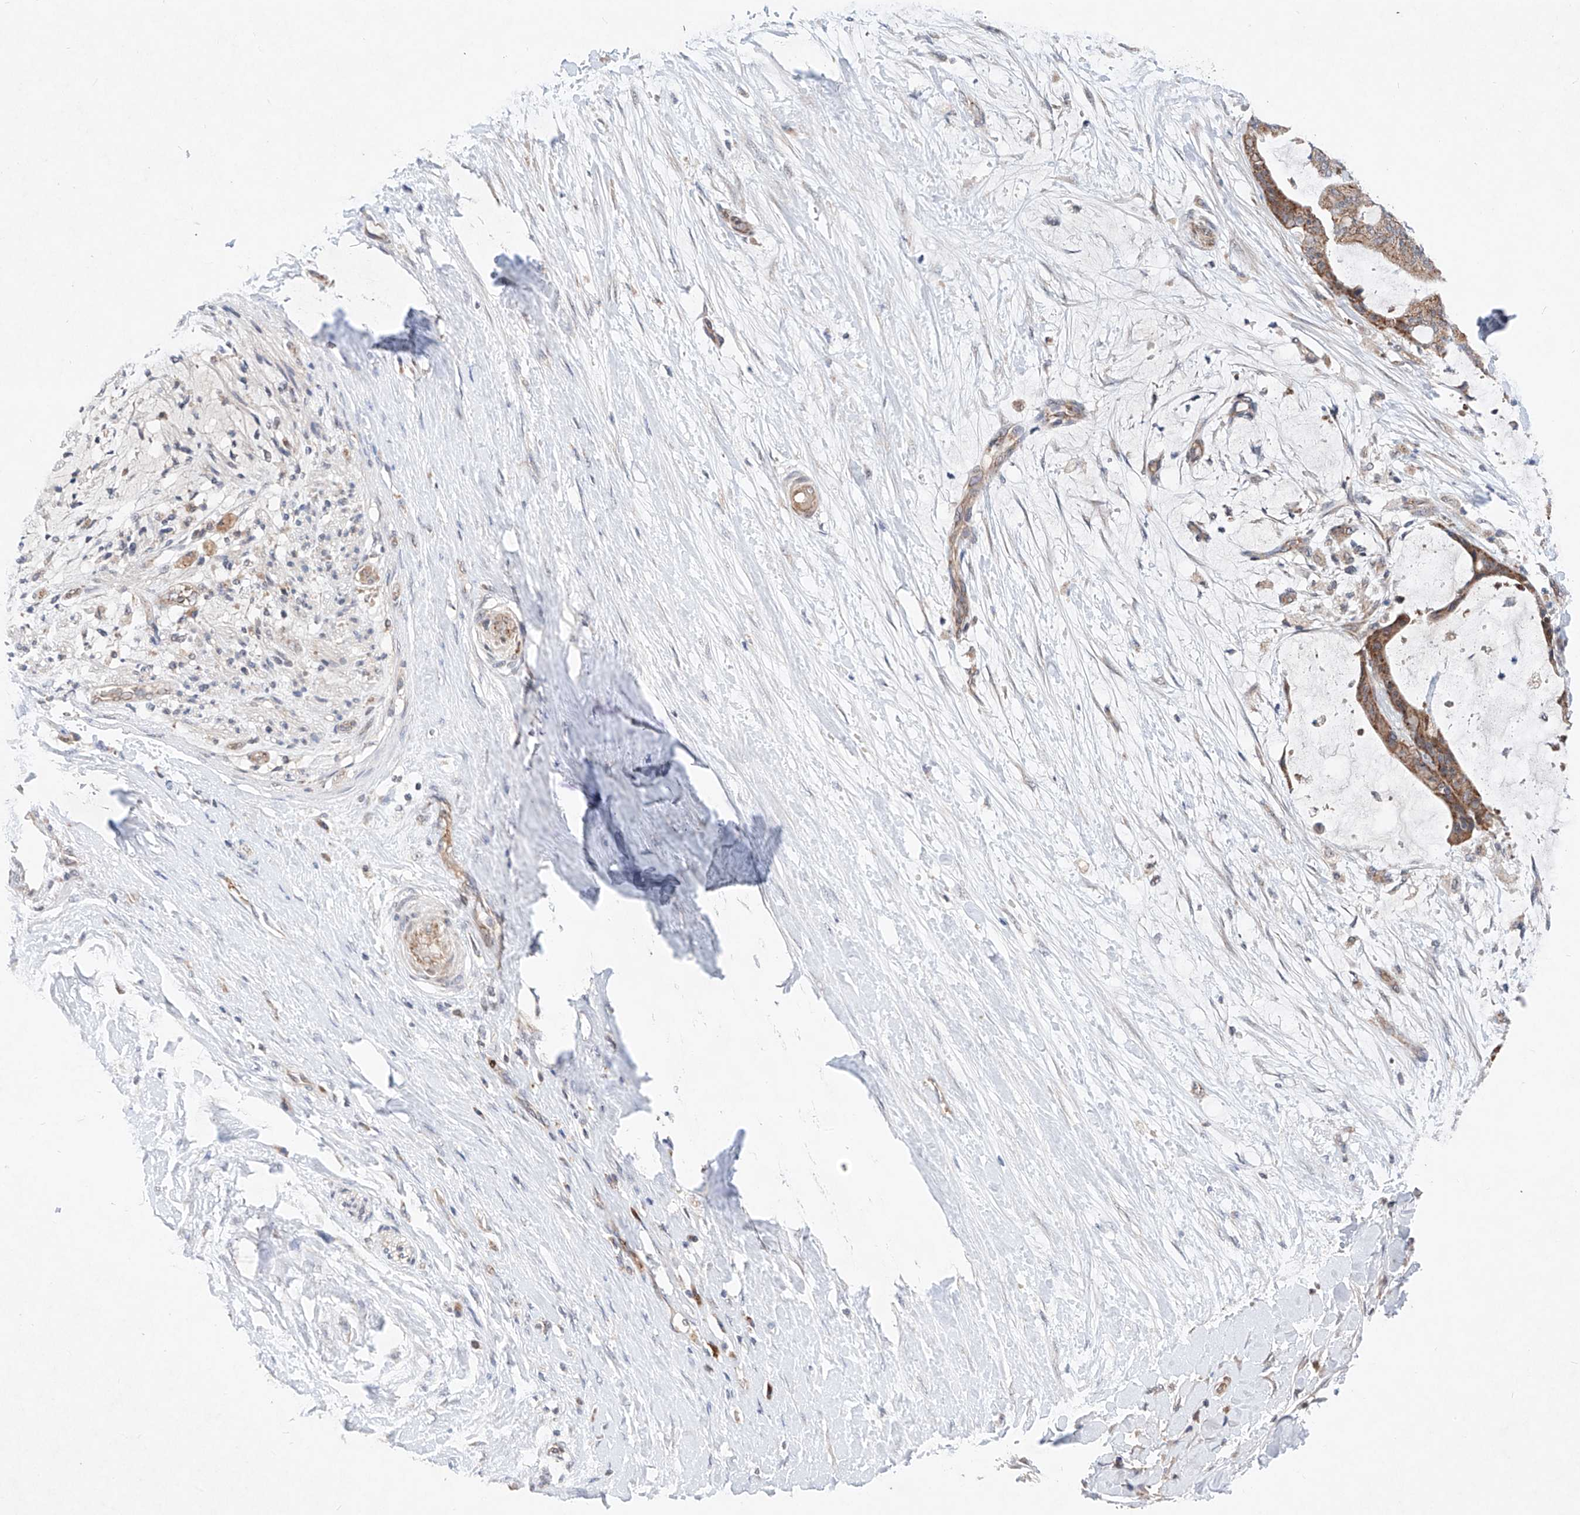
{"staining": {"intensity": "moderate", "quantity": ">75%", "location": "cytoplasmic/membranous"}, "tissue": "liver cancer", "cell_type": "Tumor cells", "image_type": "cancer", "snomed": [{"axis": "morphology", "description": "Cholangiocarcinoma"}, {"axis": "topography", "description": "Liver"}], "caption": "Liver cancer stained for a protein (brown) displays moderate cytoplasmic/membranous positive expression in approximately >75% of tumor cells.", "gene": "FASTK", "patient": {"sex": "female", "age": 73}}